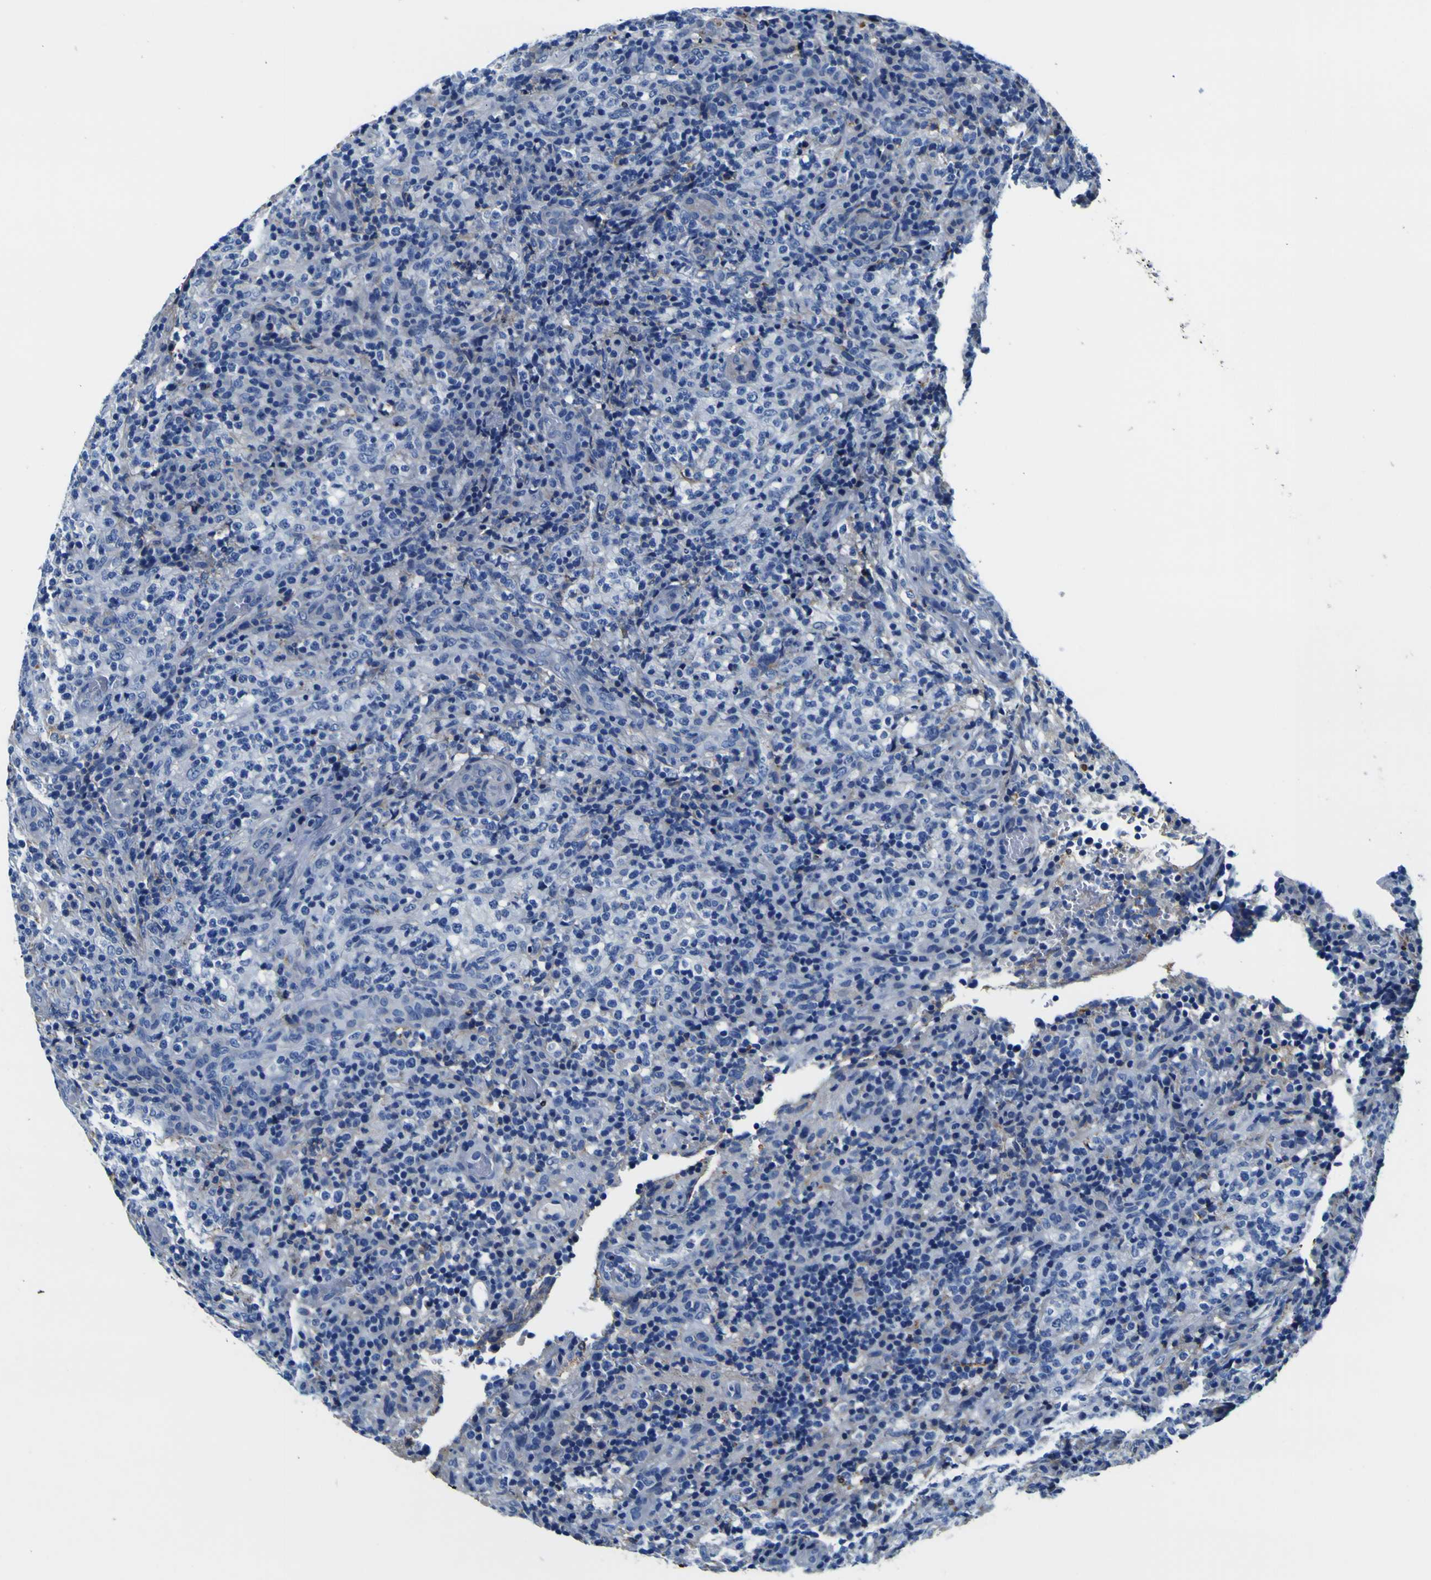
{"staining": {"intensity": "negative", "quantity": "none", "location": "none"}, "tissue": "lymphoma", "cell_type": "Tumor cells", "image_type": "cancer", "snomed": [{"axis": "morphology", "description": "Malignant lymphoma, non-Hodgkin's type, High grade"}, {"axis": "topography", "description": "Lymph node"}], "caption": "Malignant lymphoma, non-Hodgkin's type (high-grade) was stained to show a protein in brown. There is no significant positivity in tumor cells. (Brightfield microscopy of DAB (3,3'-diaminobenzidine) immunohistochemistry (IHC) at high magnification).", "gene": "PXDN", "patient": {"sex": "female", "age": 76}}